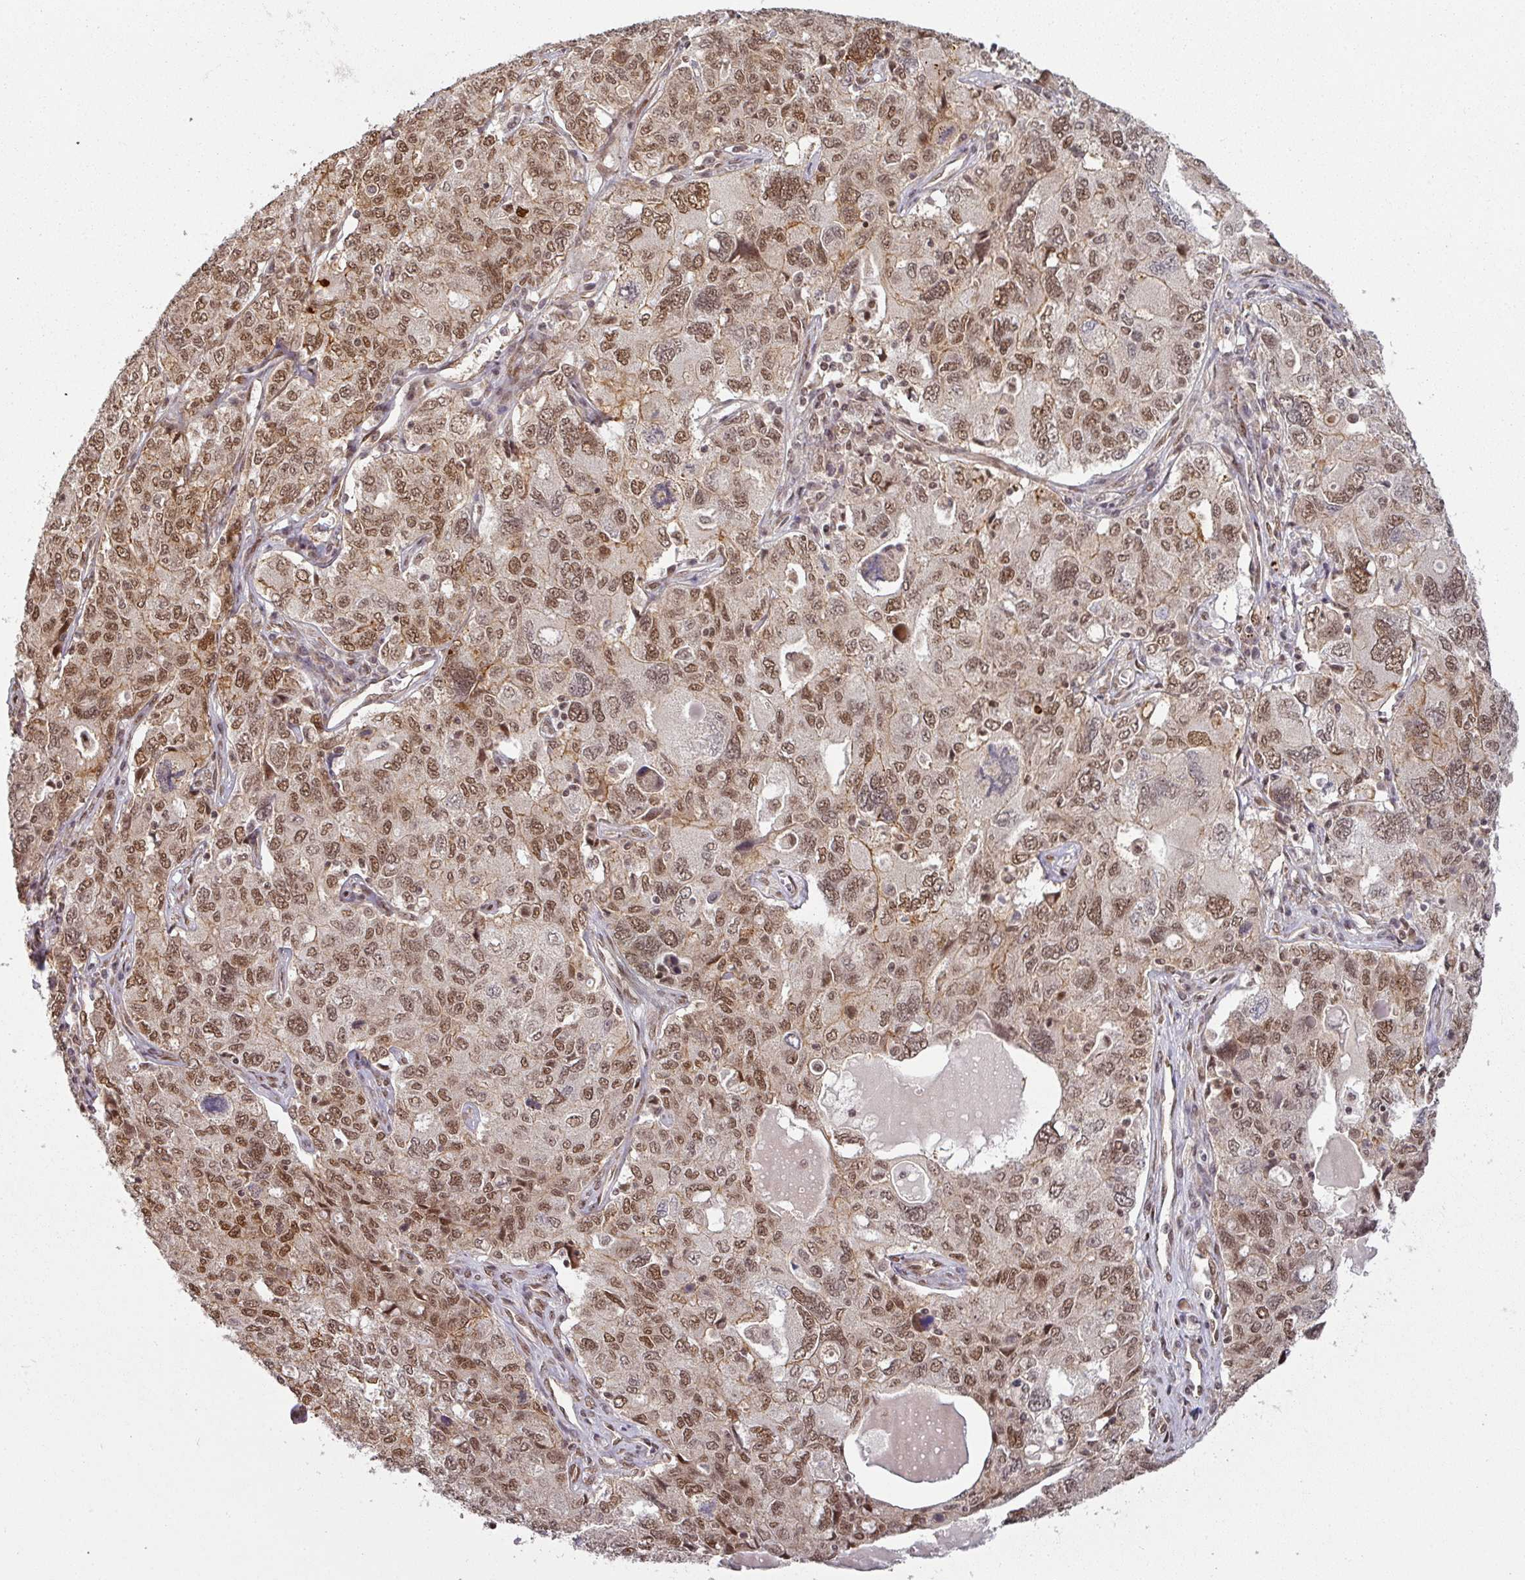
{"staining": {"intensity": "moderate", "quantity": ">75%", "location": "nuclear"}, "tissue": "ovarian cancer", "cell_type": "Tumor cells", "image_type": "cancer", "snomed": [{"axis": "morphology", "description": "Carcinoma, endometroid"}, {"axis": "topography", "description": "Ovary"}], "caption": "A histopathology image of human ovarian endometroid carcinoma stained for a protein shows moderate nuclear brown staining in tumor cells.", "gene": "SIK3", "patient": {"sex": "female", "age": 62}}